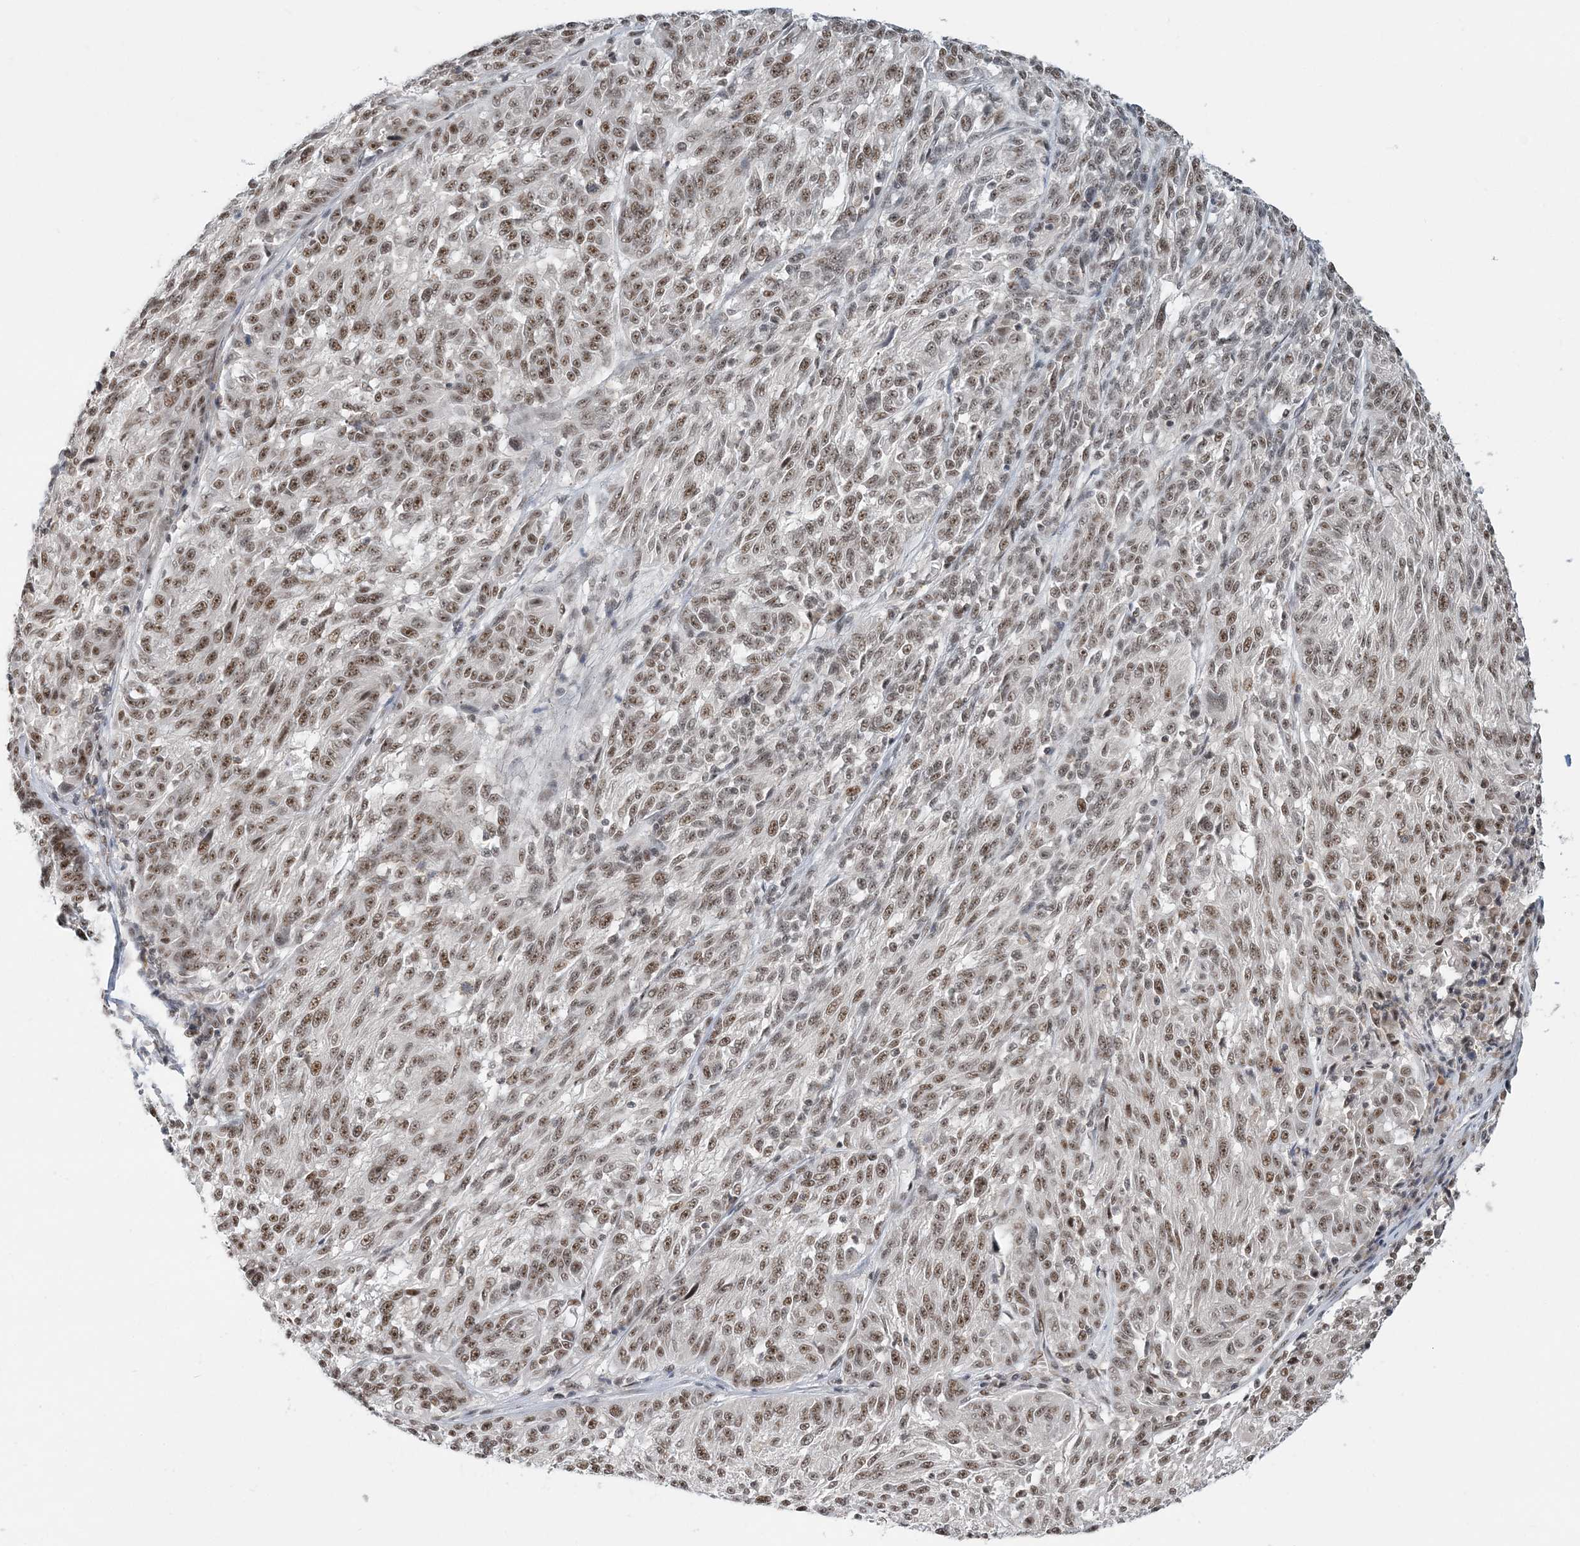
{"staining": {"intensity": "moderate", "quantity": ">75%", "location": "nuclear"}, "tissue": "melanoma", "cell_type": "Tumor cells", "image_type": "cancer", "snomed": [{"axis": "morphology", "description": "Malignant melanoma, NOS"}, {"axis": "topography", "description": "Skin"}], "caption": "Immunohistochemistry (DAB) staining of human melanoma exhibits moderate nuclear protein positivity in approximately >75% of tumor cells. (DAB (3,3'-diaminobenzidine) = brown stain, brightfield microscopy at high magnification).", "gene": "PLRG1", "patient": {"sex": "male", "age": 53}}